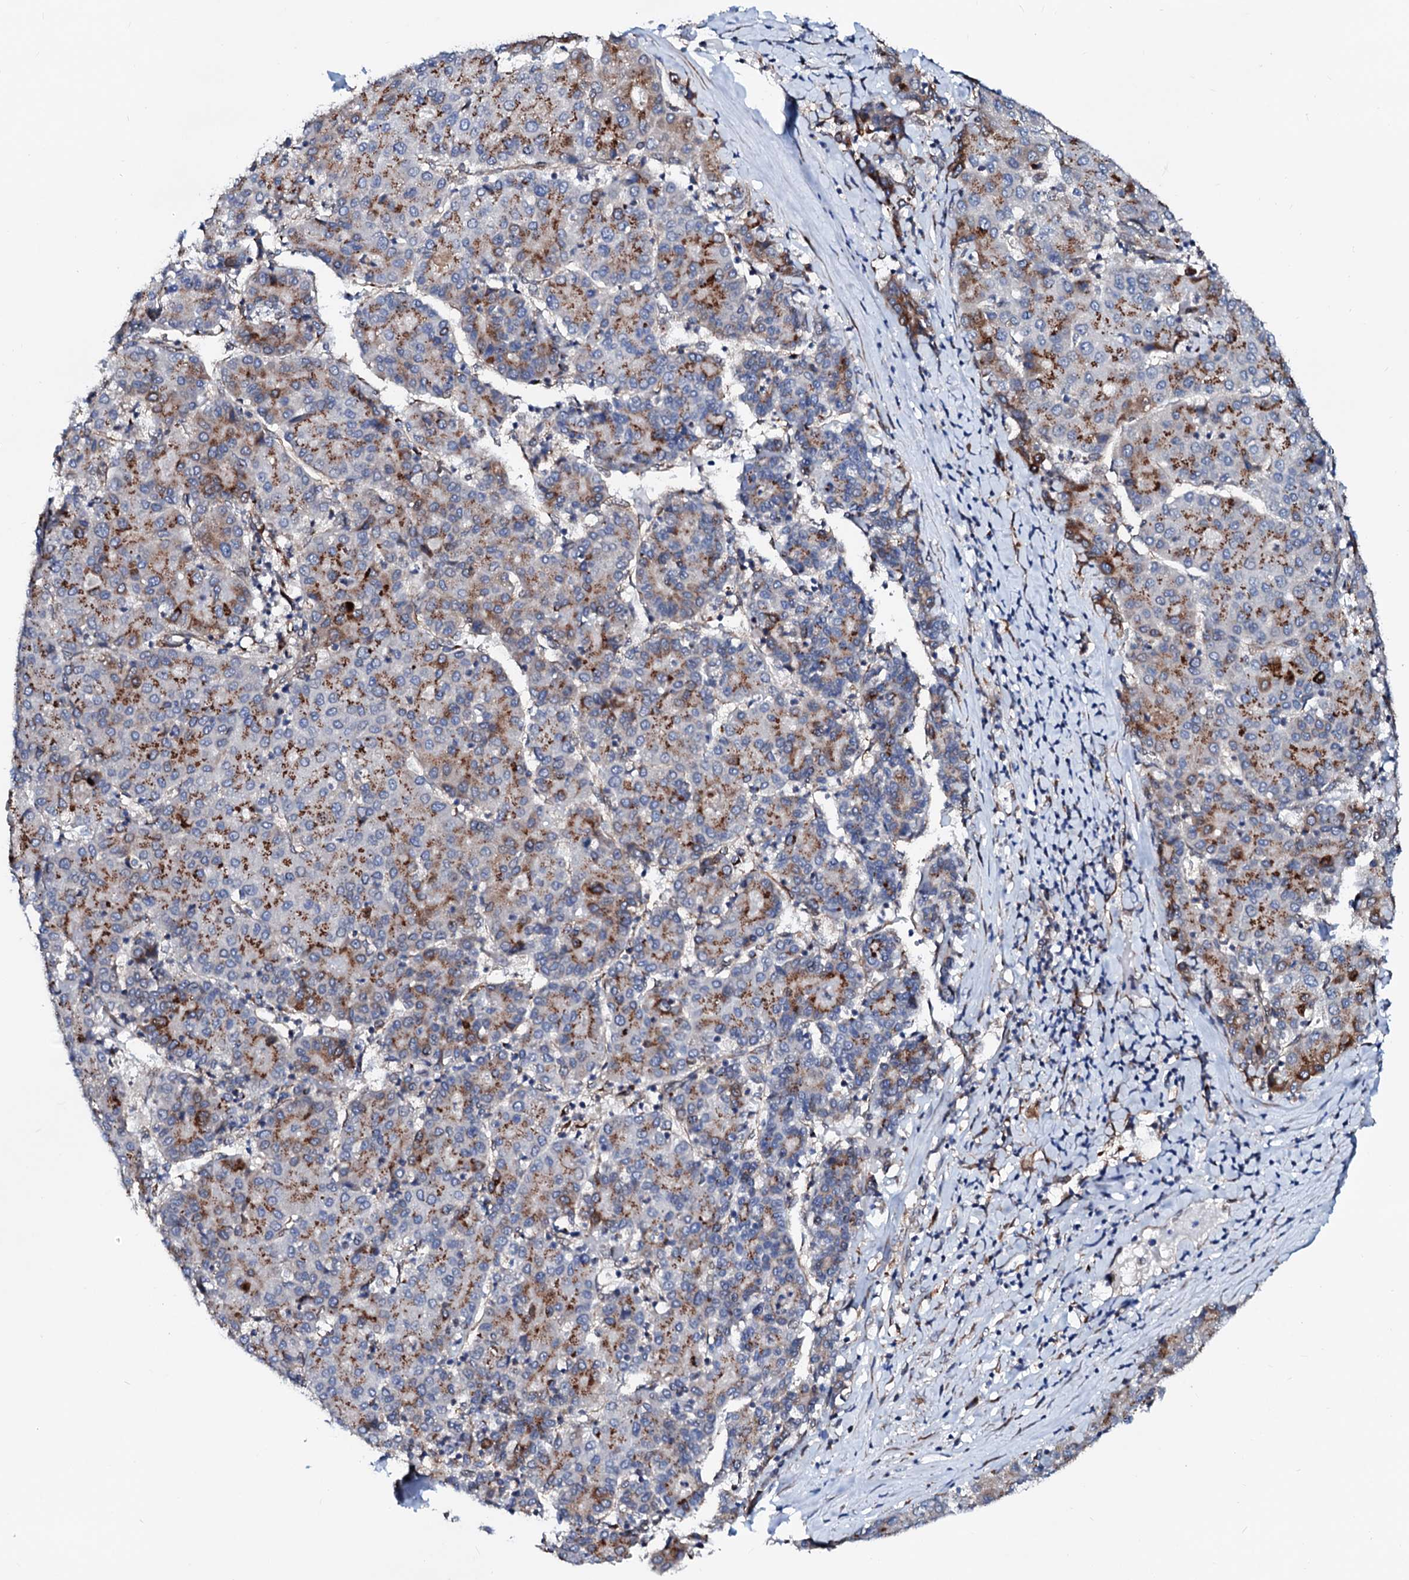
{"staining": {"intensity": "moderate", "quantity": "25%-75%", "location": "cytoplasmic/membranous"}, "tissue": "liver cancer", "cell_type": "Tumor cells", "image_type": "cancer", "snomed": [{"axis": "morphology", "description": "Carcinoma, Hepatocellular, NOS"}, {"axis": "topography", "description": "Liver"}], "caption": "Immunohistochemistry micrograph of human liver cancer stained for a protein (brown), which shows medium levels of moderate cytoplasmic/membranous staining in about 25%-75% of tumor cells.", "gene": "TMCO3", "patient": {"sex": "male", "age": 65}}